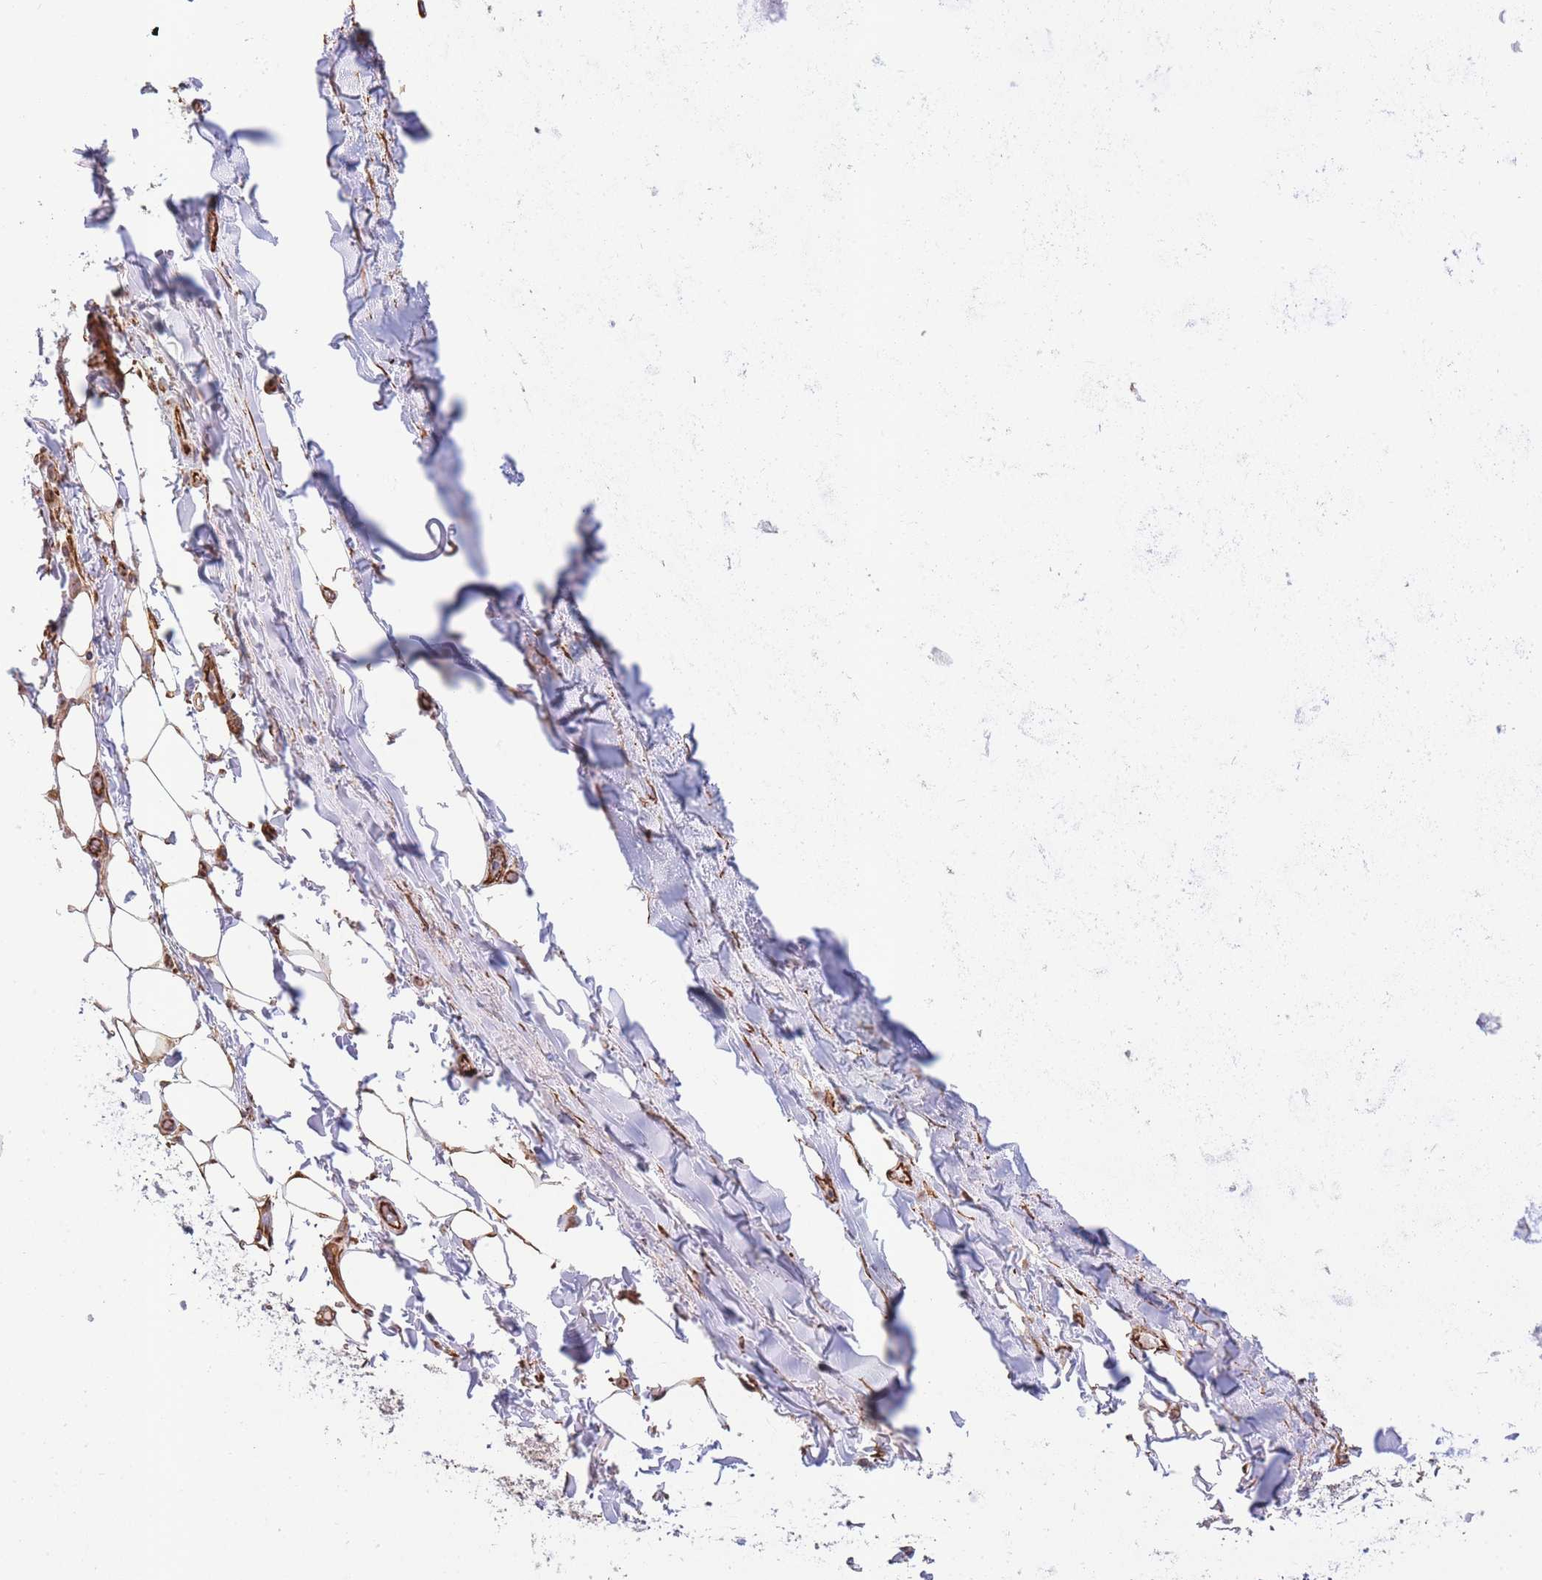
{"staining": {"intensity": "moderate", "quantity": ">75%", "location": "cytoplasmic/membranous"}, "tissue": "adipose tissue", "cell_type": "Adipocytes", "image_type": "normal", "snomed": [{"axis": "morphology", "description": "Normal tissue, NOS"}, {"axis": "topography", "description": "Cartilage tissue"}, {"axis": "topography", "description": "Bronchus"}], "caption": "High-magnification brightfield microscopy of unremarkable adipose tissue stained with DAB (3,3'-diaminobenzidine) (brown) and counterstained with hematoxylin (blue). adipocytes exhibit moderate cytoplasmic/membranous staining is appreciated in about>75% of cells. (DAB (3,3'-diaminobenzidine) IHC, brown staining for protein, blue staining for nuclei).", "gene": "ECPAS", "patient": {"sex": "male", "age": 63}}